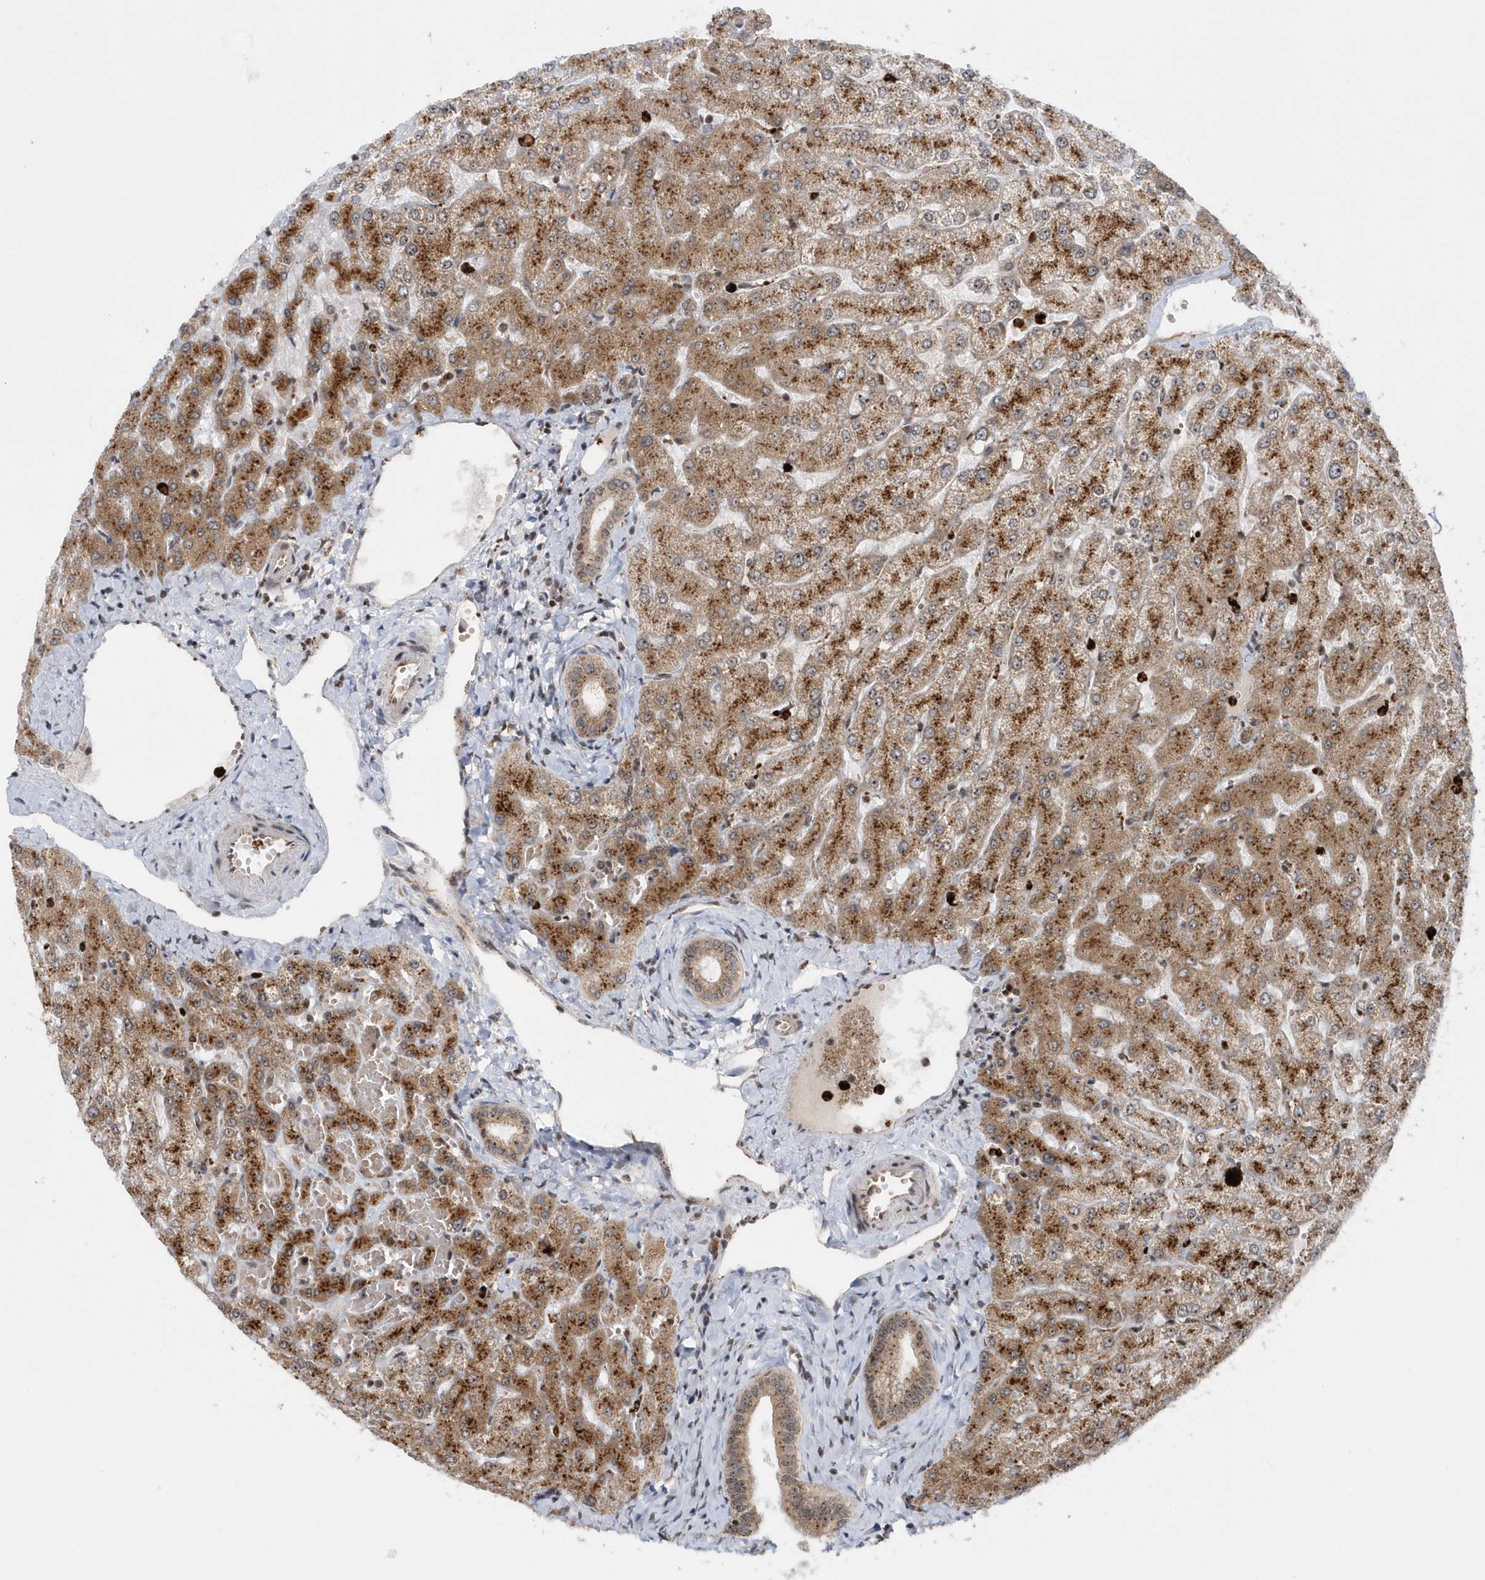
{"staining": {"intensity": "weak", "quantity": ">75%", "location": "cytoplasmic/membranous"}, "tissue": "liver", "cell_type": "Cholangiocytes", "image_type": "normal", "snomed": [{"axis": "morphology", "description": "Normal tissue, NOS"}, {"axis": "topography", "description": "Liver"}], "caption": "Cholangiocytes display weak cytoplasmic/membranous positivity in about >75% of cells in normal liver.", "gene": "SOWAHB", "patient": {"sex": "female", "age": 54}}